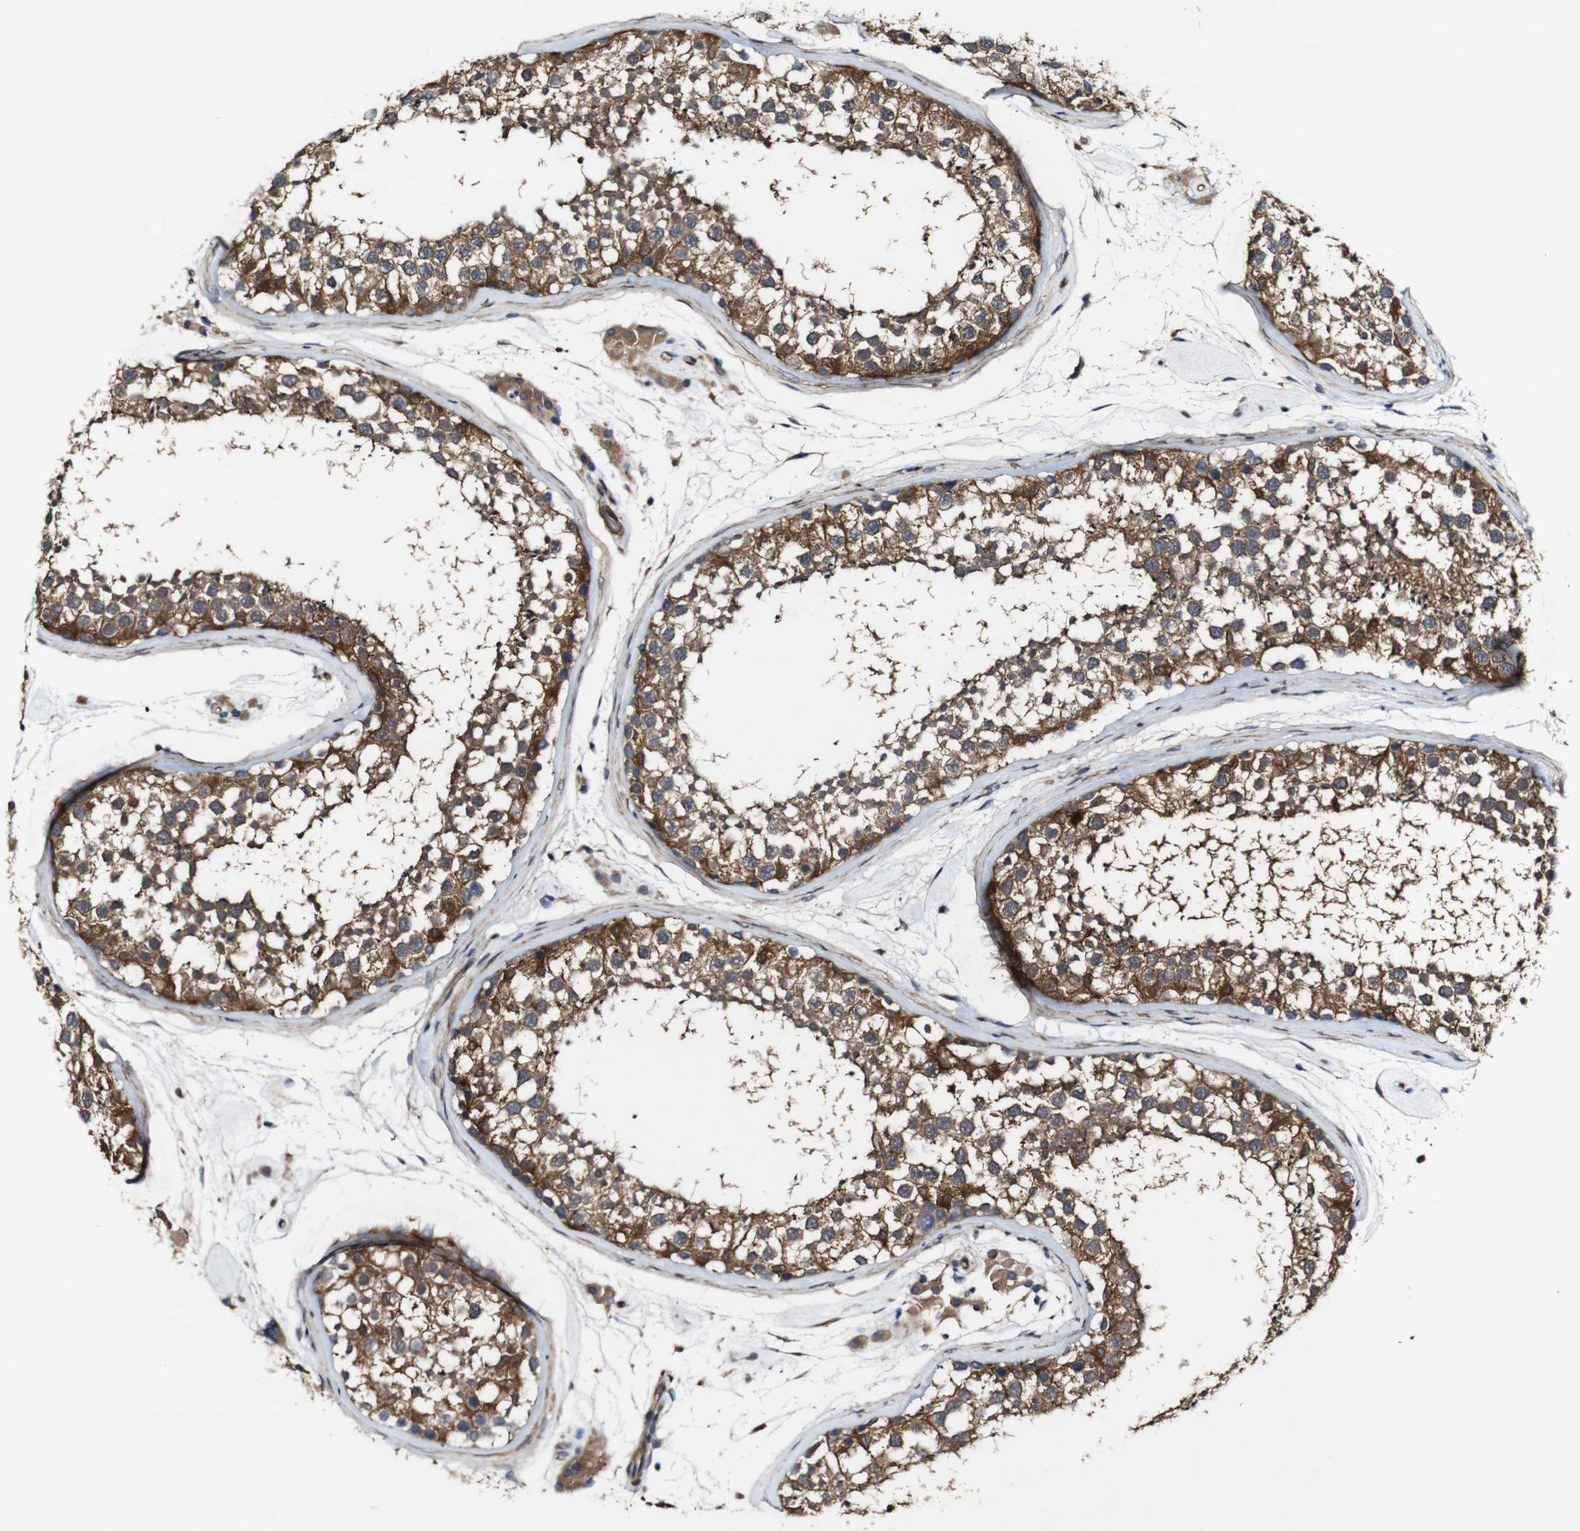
{"staining": {"intensity": "strong", "quantity": ">75%", "location": "cytoplasmic/membranous"}, "tissue": "testis", "cell_type": "Cells in seminiferous ducts", "image_type": "normal", "snomed": [{"axis": "morphology", "description": "Normal tissue, NOS"}, {"axis": "topography", "description": "Testis"}], "caption": "Approximately >75% of cells in seminiferous ducts in benign human testis reveal strong cytoplasmic/membranous protein positivity as visualized by brown immunohistochemical staining.", "gene": "GSDME", "patient": {"sex": "male", "age": 46}}